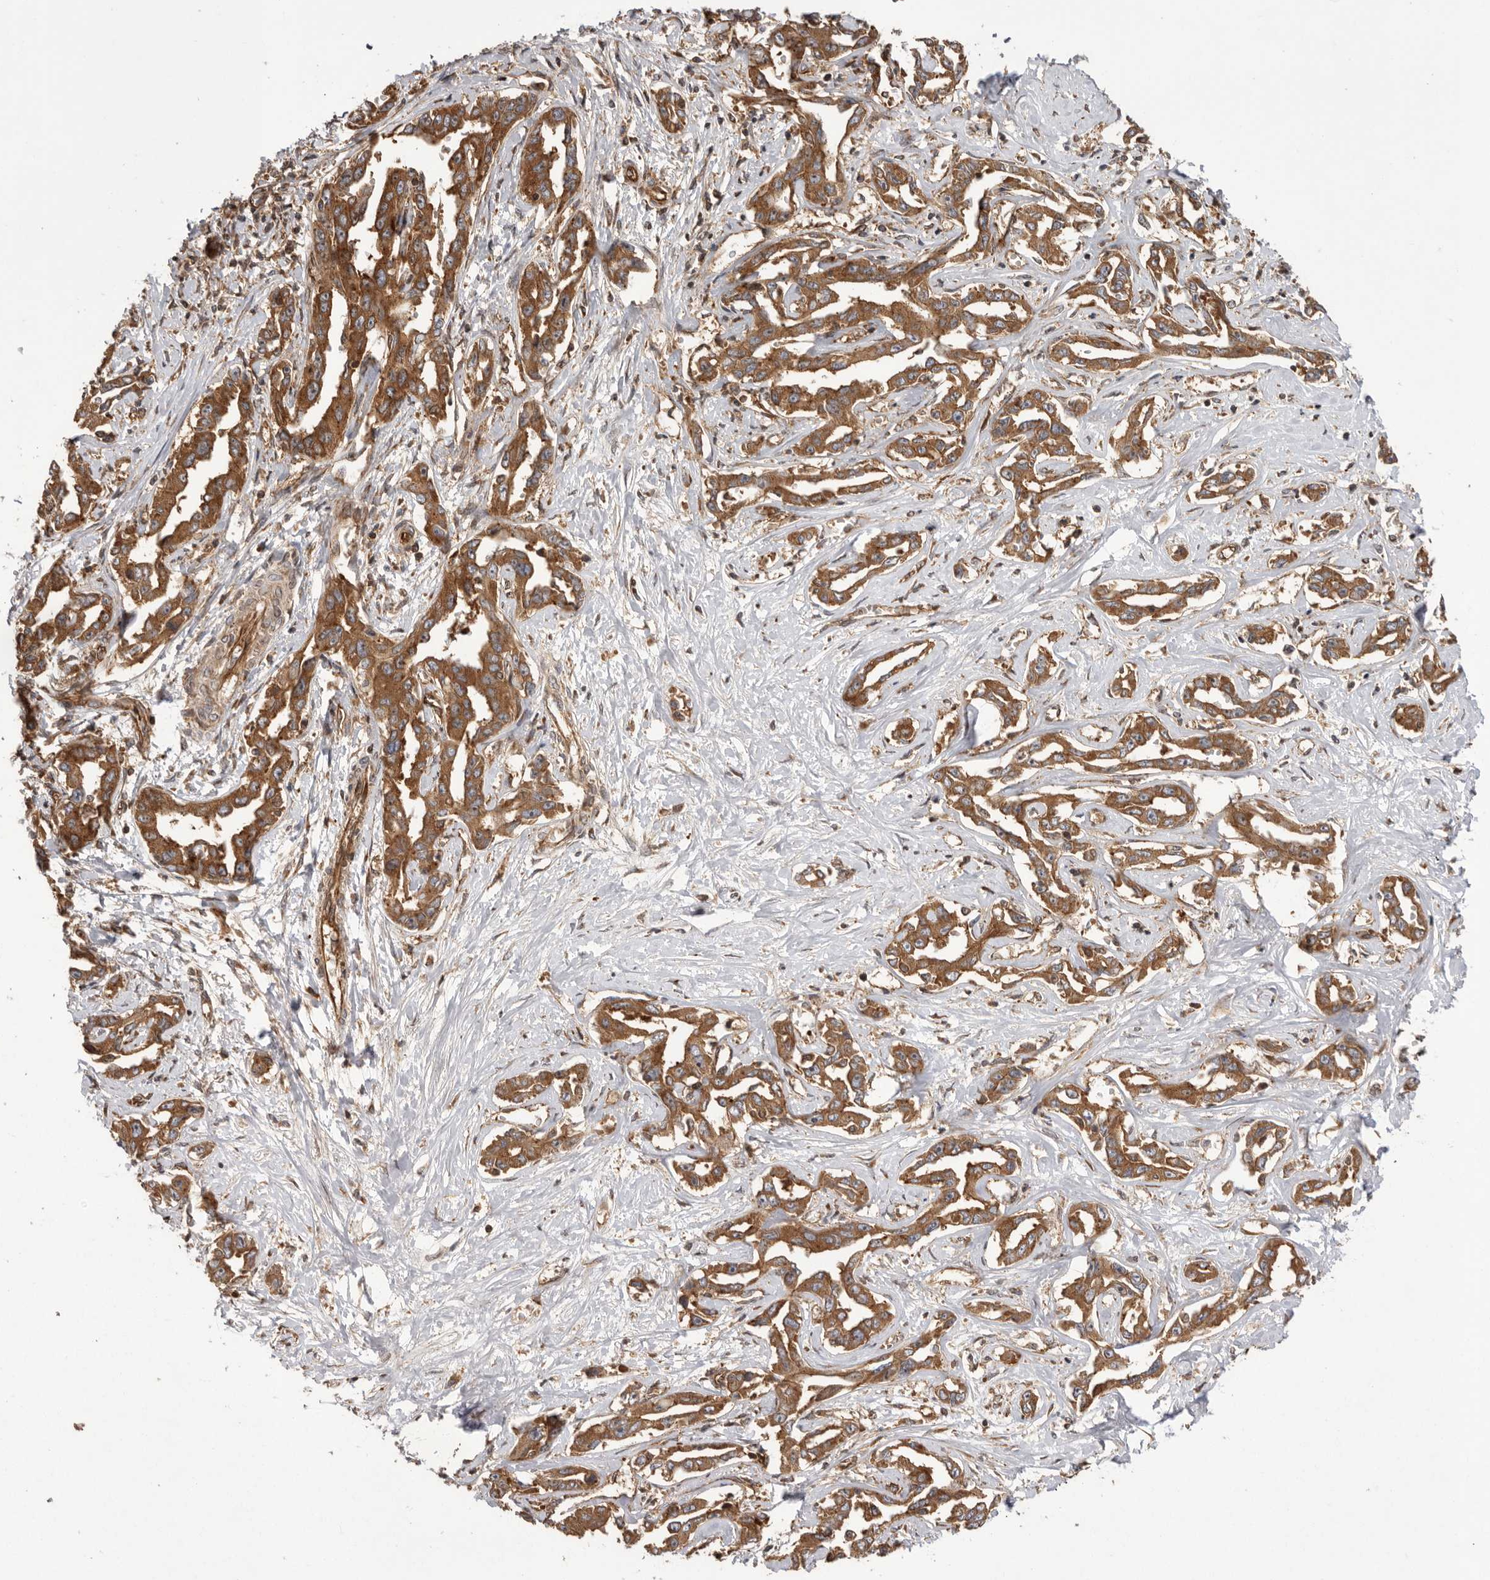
{"staining": {"intensity": "moderate", "quantity": ">75%", "location": "cytoplasmic/membranous"}, "tissue": "liver cancer", "cell_type": "Tumor cells", "image_type": "cancer", "snomed": [{"axis": "morphology", "description": "Cholangiocarcinoma"}, {"axis": "topography", "description": "Liver"}], "caption": "The micrograph shows a brown stain indicating the presence of a protein in the cytoplasmic/membranous of tumor cells in liver cancer (cholangiocarcinoma). (DAB (3,3'-diaminobenzidine) IHC with brightfield microscopy, high magnification).", "gene": "DHDDS", "patient": {"sex": "male", "age": 59}}